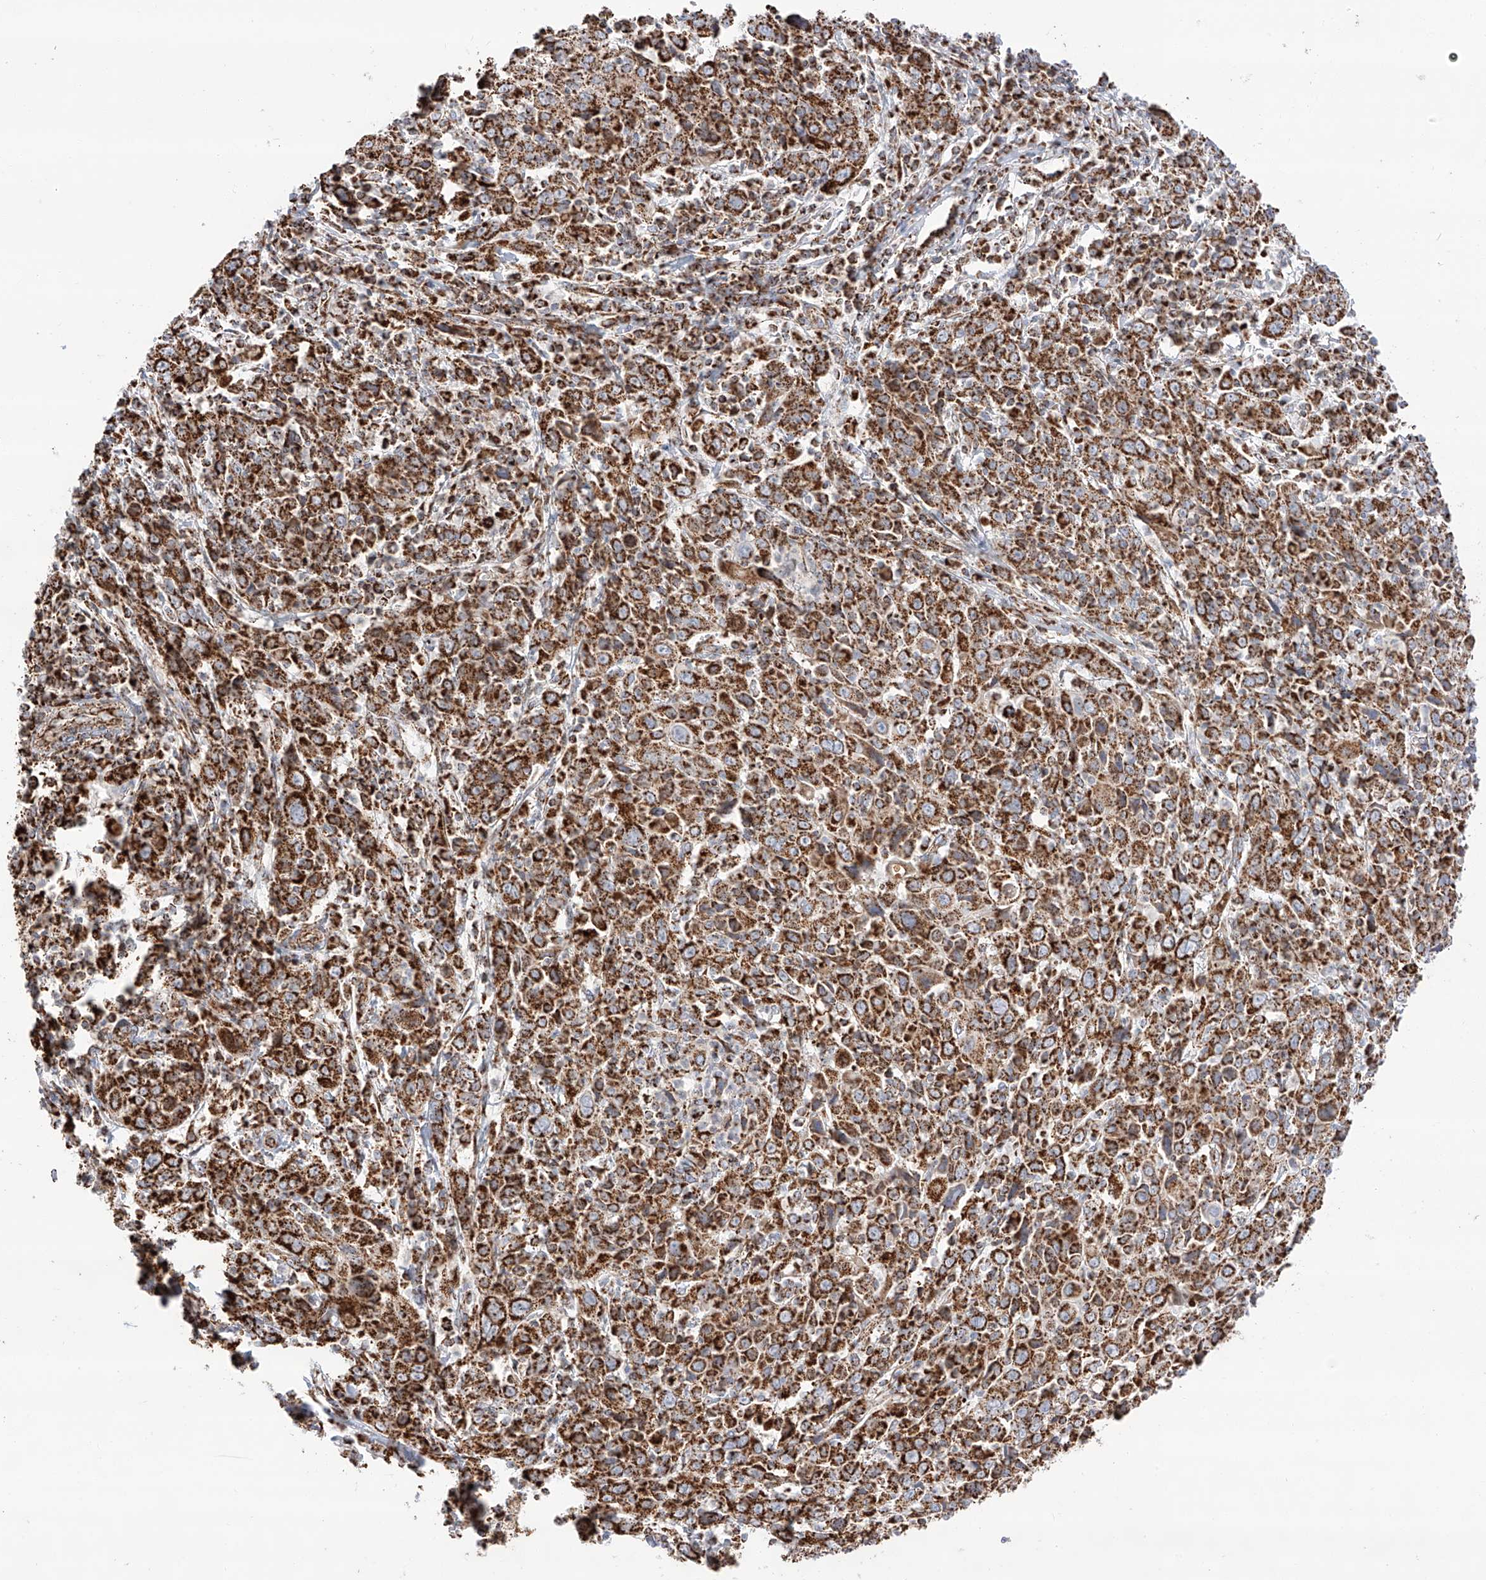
{"staining": {"intensity": "strong", "quantity": ">75%", "location": "cytoplasmic/membranous"}, "tissue": "cervical cancer", "cell_type": "Tumor cells", "image_type": "cancer", "snomed": [{"axis": "morphology", "description": "Squamous cell carcinoma, NOS"}, {"axis": "topography", "description": "Cervix"}], "caption": "Cervical cancer stained for a protein (brown) reveals strong cytoplasmic/membranous positive expression in about >75% of tumor cells.", "gene": "TTC27", "patient": {"sex": "female", "age": 46}}